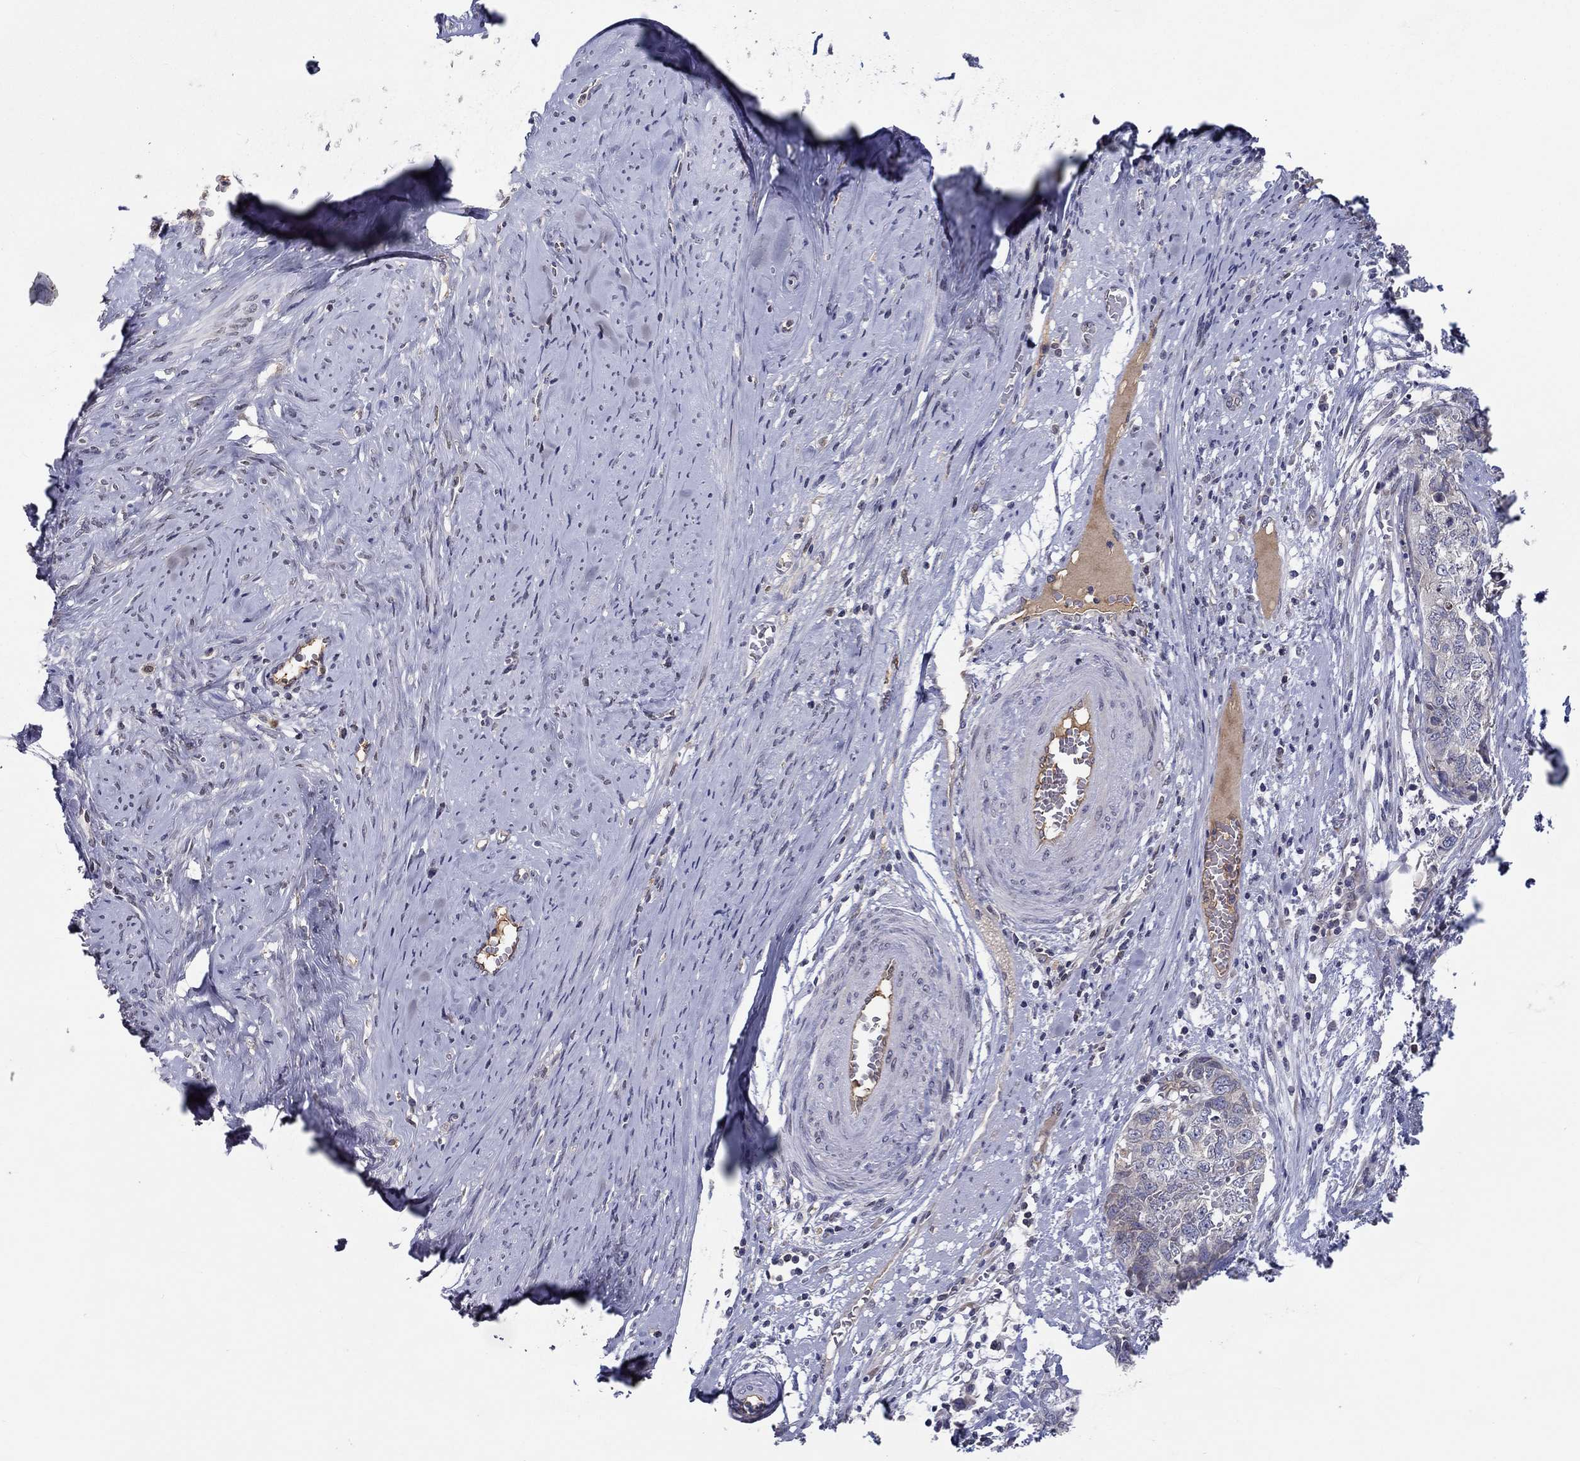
{"staining": {"intensity": "negative", "quantity": "none", "location": "none"}, "tissue": "cervical cancer", "cell_type": "Tumor cells", "image_type": "cancer", "snomed": [{"axis": "morphology", "description": "Squamous cell carcinoma, NOS"}, {"axis": "topography", "description": "Cervix"}], "caption": "IHC of cervical cancer demonstrates no expression in tumor cells.", "gene": "CETN3", "patient": {"sex": "female", "age": 63}}